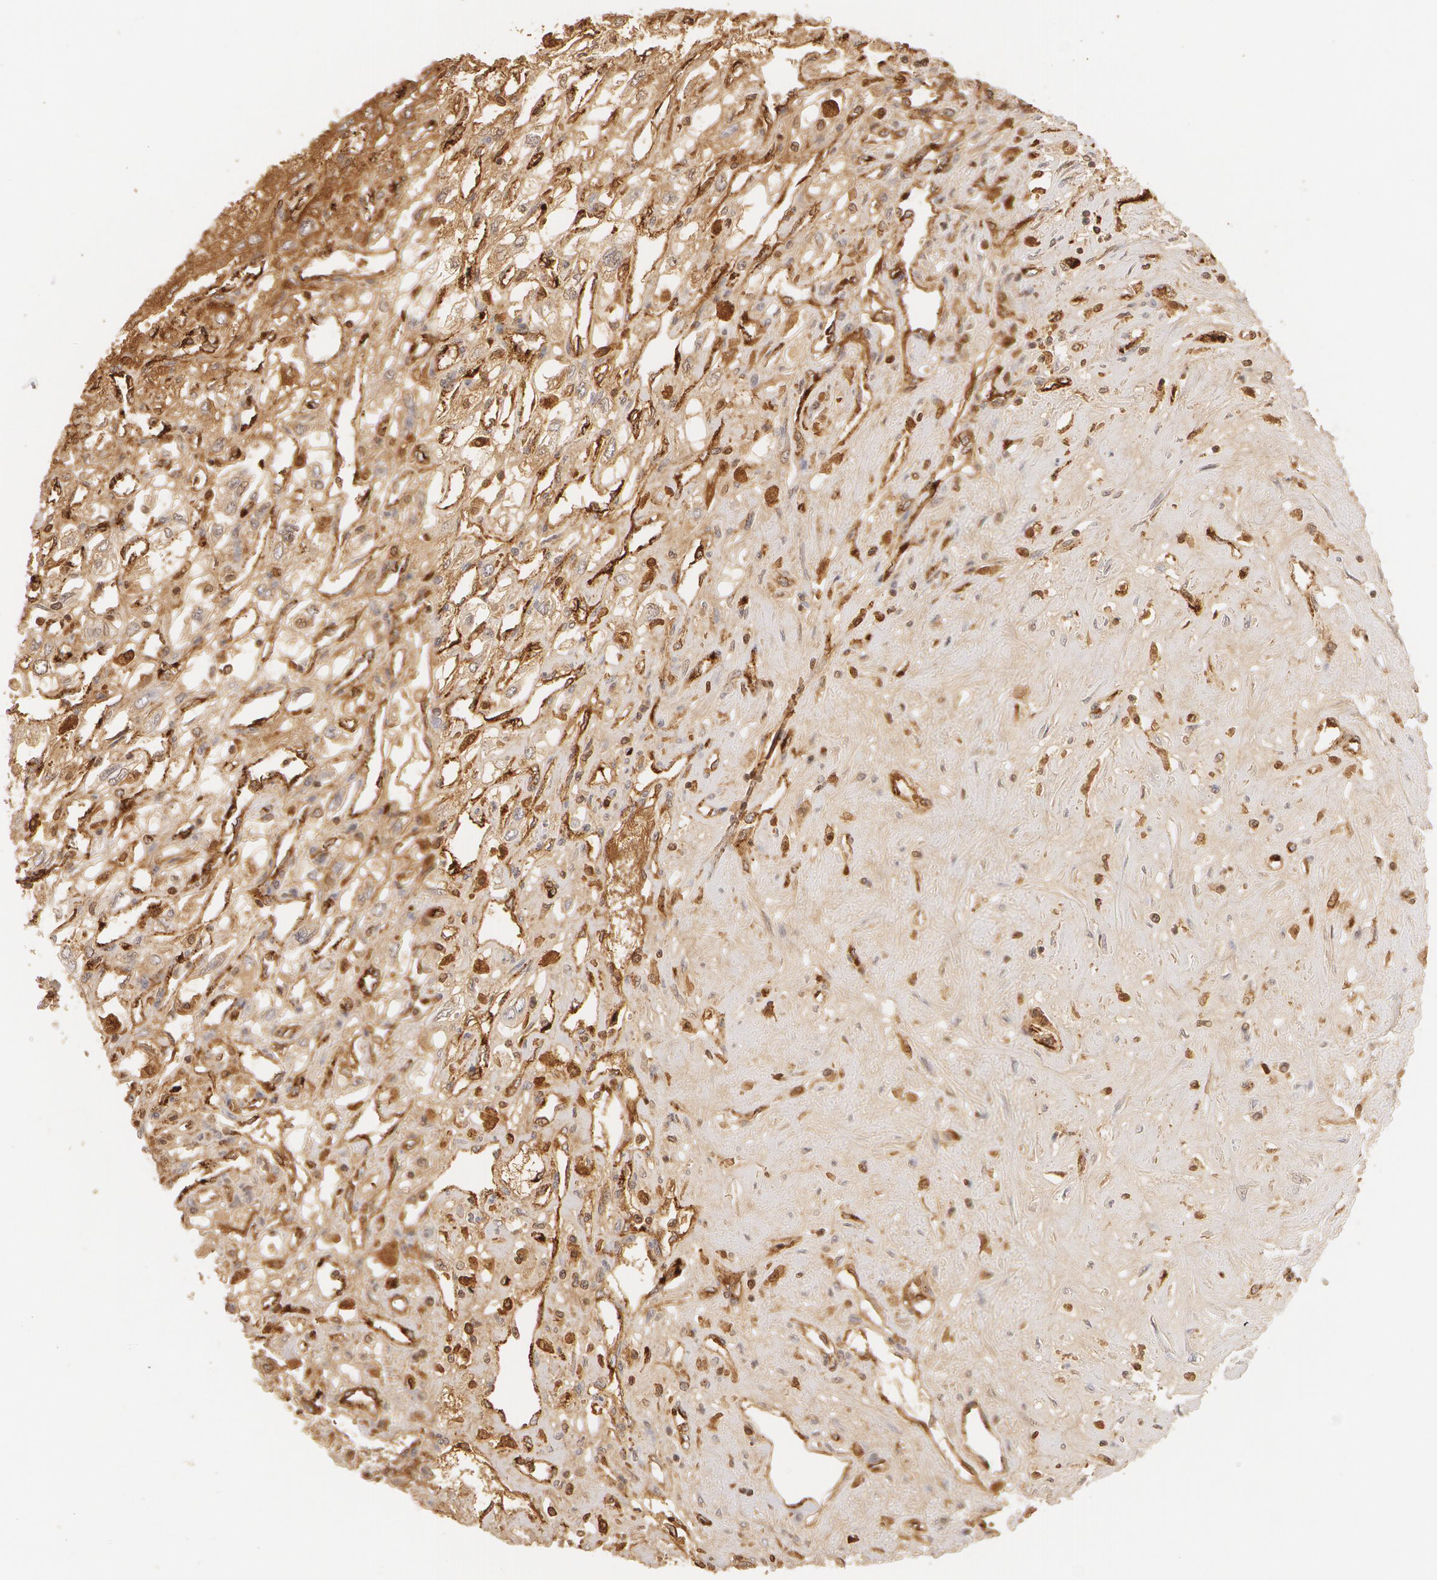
{"staining": {"intensity": "weak", "quantity": "25%-75%", "location": "cytoplasmic/membranous"}, "tissue": "renal cancer", "cell_type": "Tumor cells", "image_type": "cancer", "snomed": [{"axis": "morphology", "description": "Adenocarcinoma, NOS"}, {"axis": "topography", "description": "Kidney"}], "caption": "This micrograph displays immunohistochemistry (IHC) staining of renal cancer (adenocarcinoma), with low weak cytoplasmic/membranous positivity in about 25%-75% of tumor cells.", "gene": "VWF", "patient": {"sex": "male", "age": 57}}